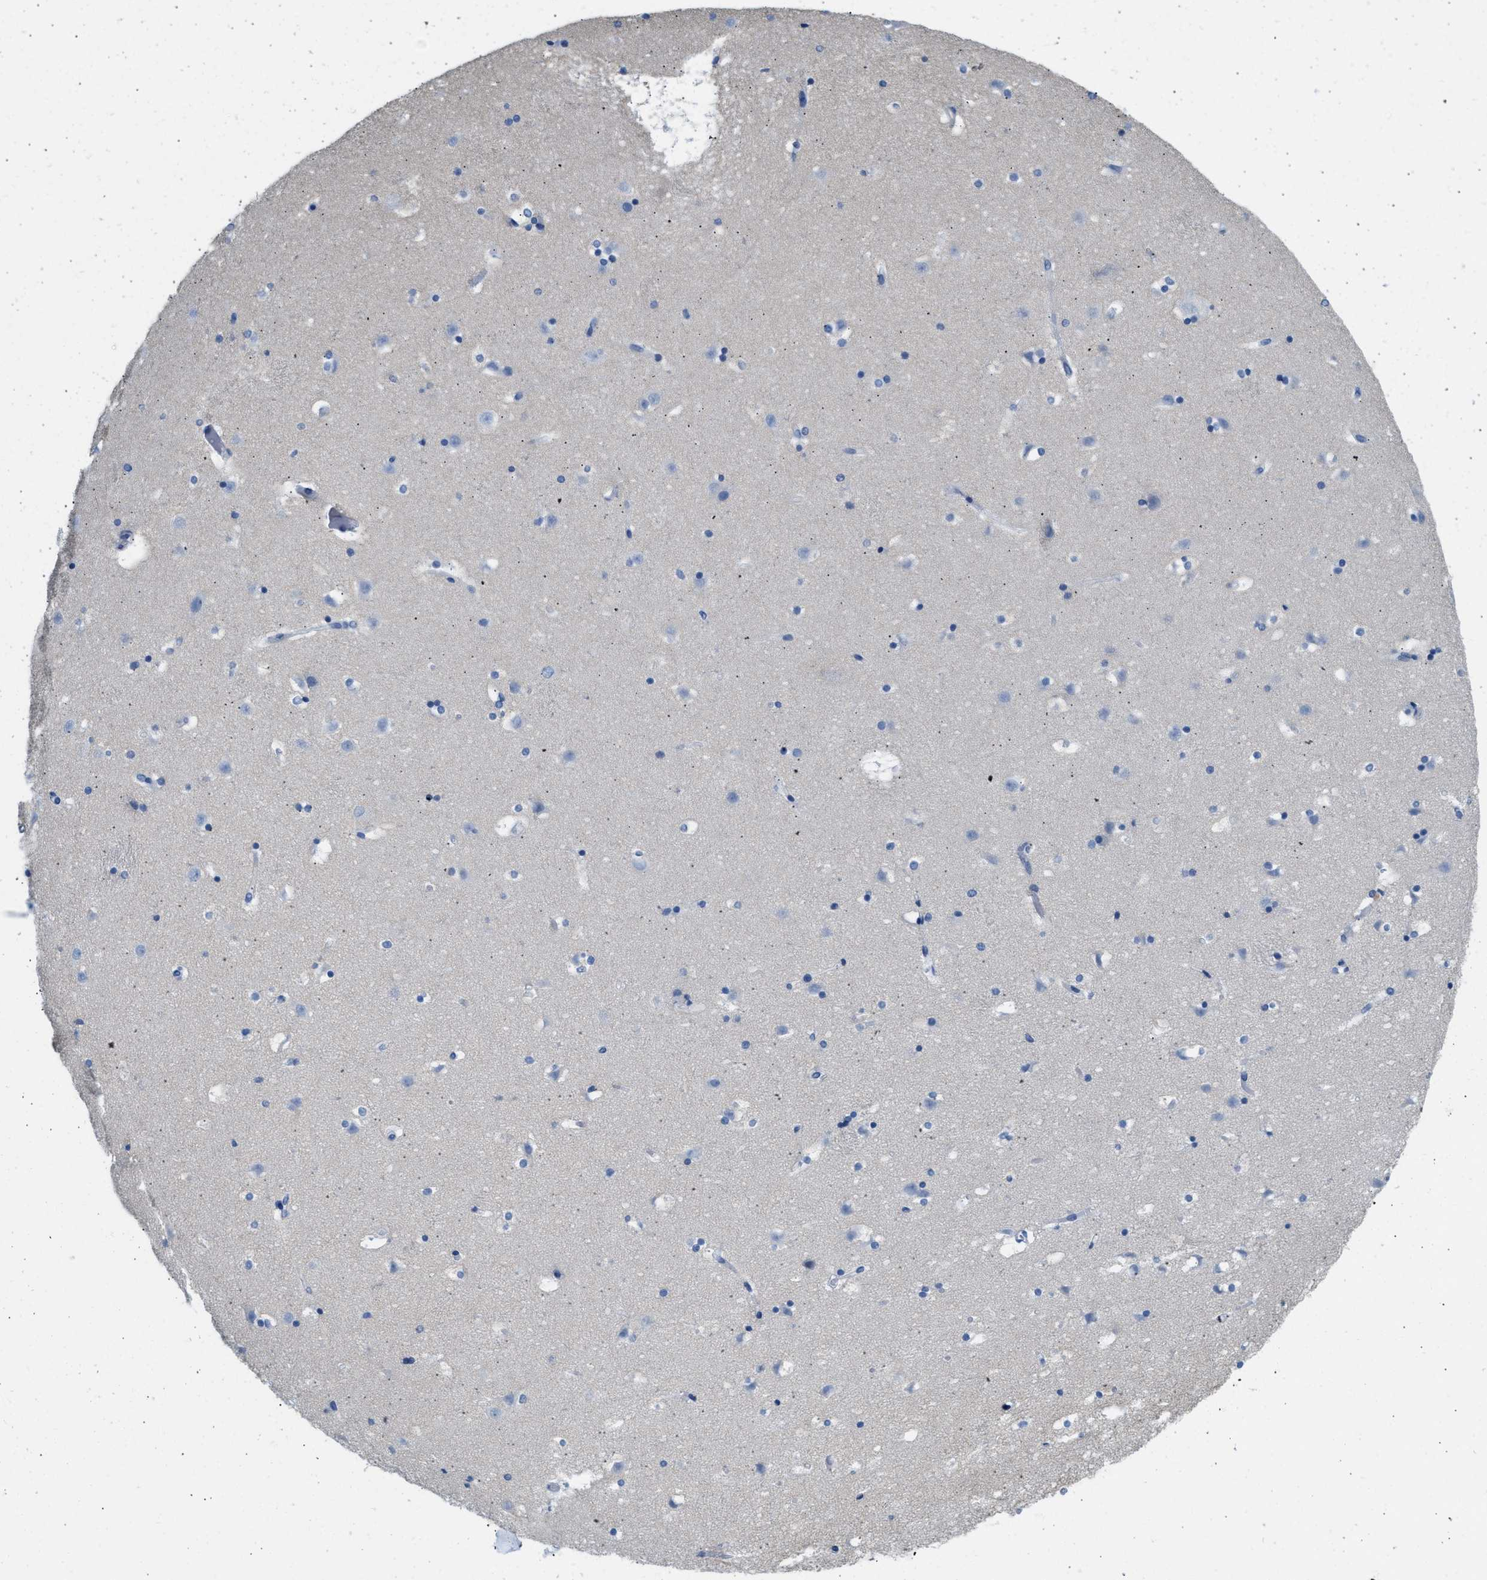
{"staining": {"intensity": "negative", "quantity": "none", "location": "none"}, "tissue": "caudate", "cell_type": "Glial cells", "image_type": "normal", "snomed": [{"axis": "morphology", "description": "Normal tissue, NOS"}, {"axis": "topography", "description": "Lateral ventricle wall"}], "caption": "DAB immunohistochemical staining of normal human caudate demonstrates no significant staining in glial cells. (DAB immunohistochemistry with hematoxylin counter stain).", "gene": "SPAM1", "patient": {"sex": "male", "age": 45}}